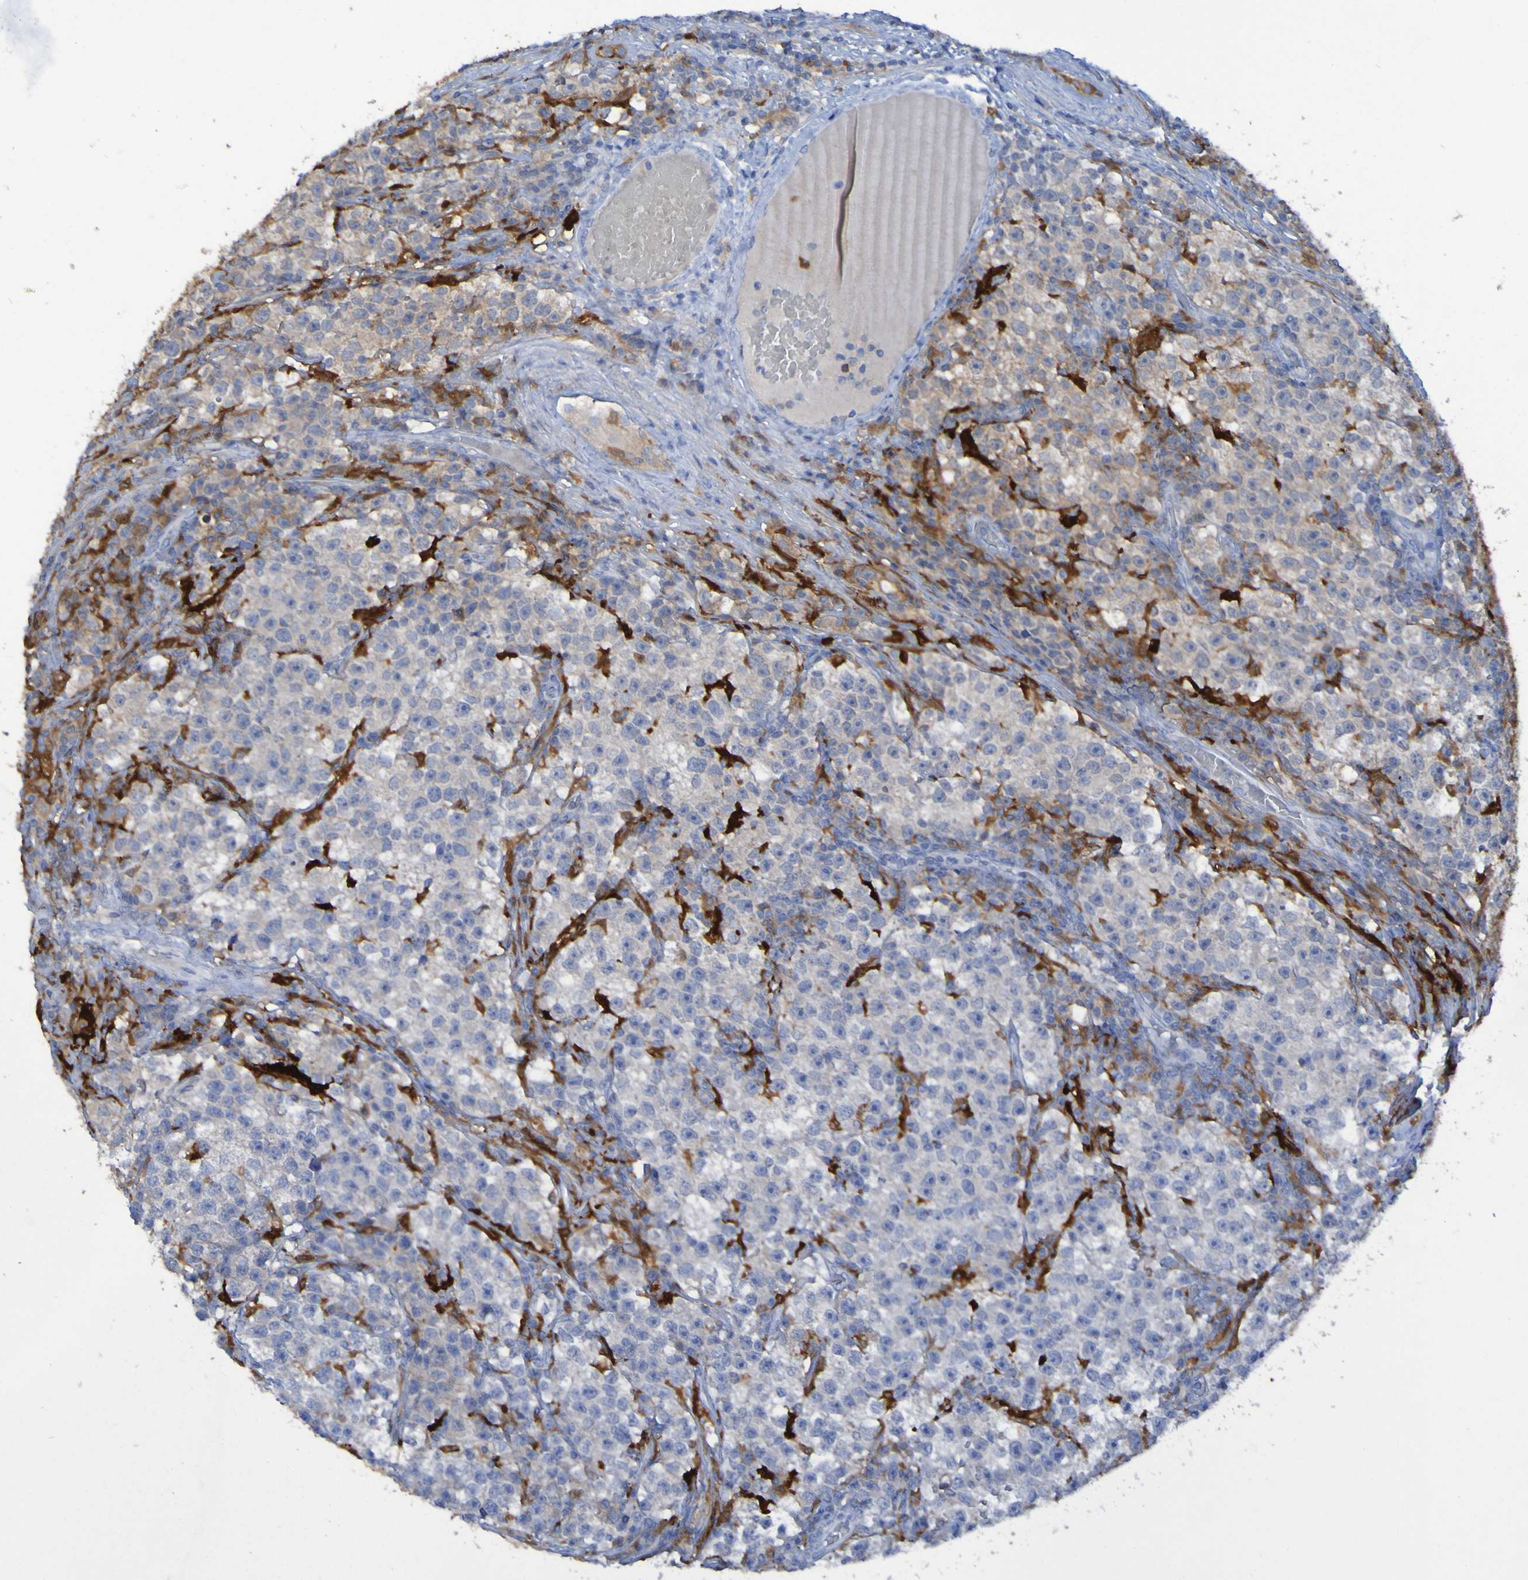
{"staining": {"intensity": "weak", "quantity": "<25%", "location": "cytoplasmic/membranous"}, "tissue": "testis cancer", "cell_type": "Tumor cells", "image_type": "cancer", "snomed": [{"axis": "morphology", "description": "Seminoma, NOS"}, {"axis": "topography", "description": "Testis"}], "caption": "Seminoma (testis) was stained to show a protein in brown. There is no significant staining in tumor cells.", "gene": "MPPE1", "patient": {"sex": "male", "age": 22}}